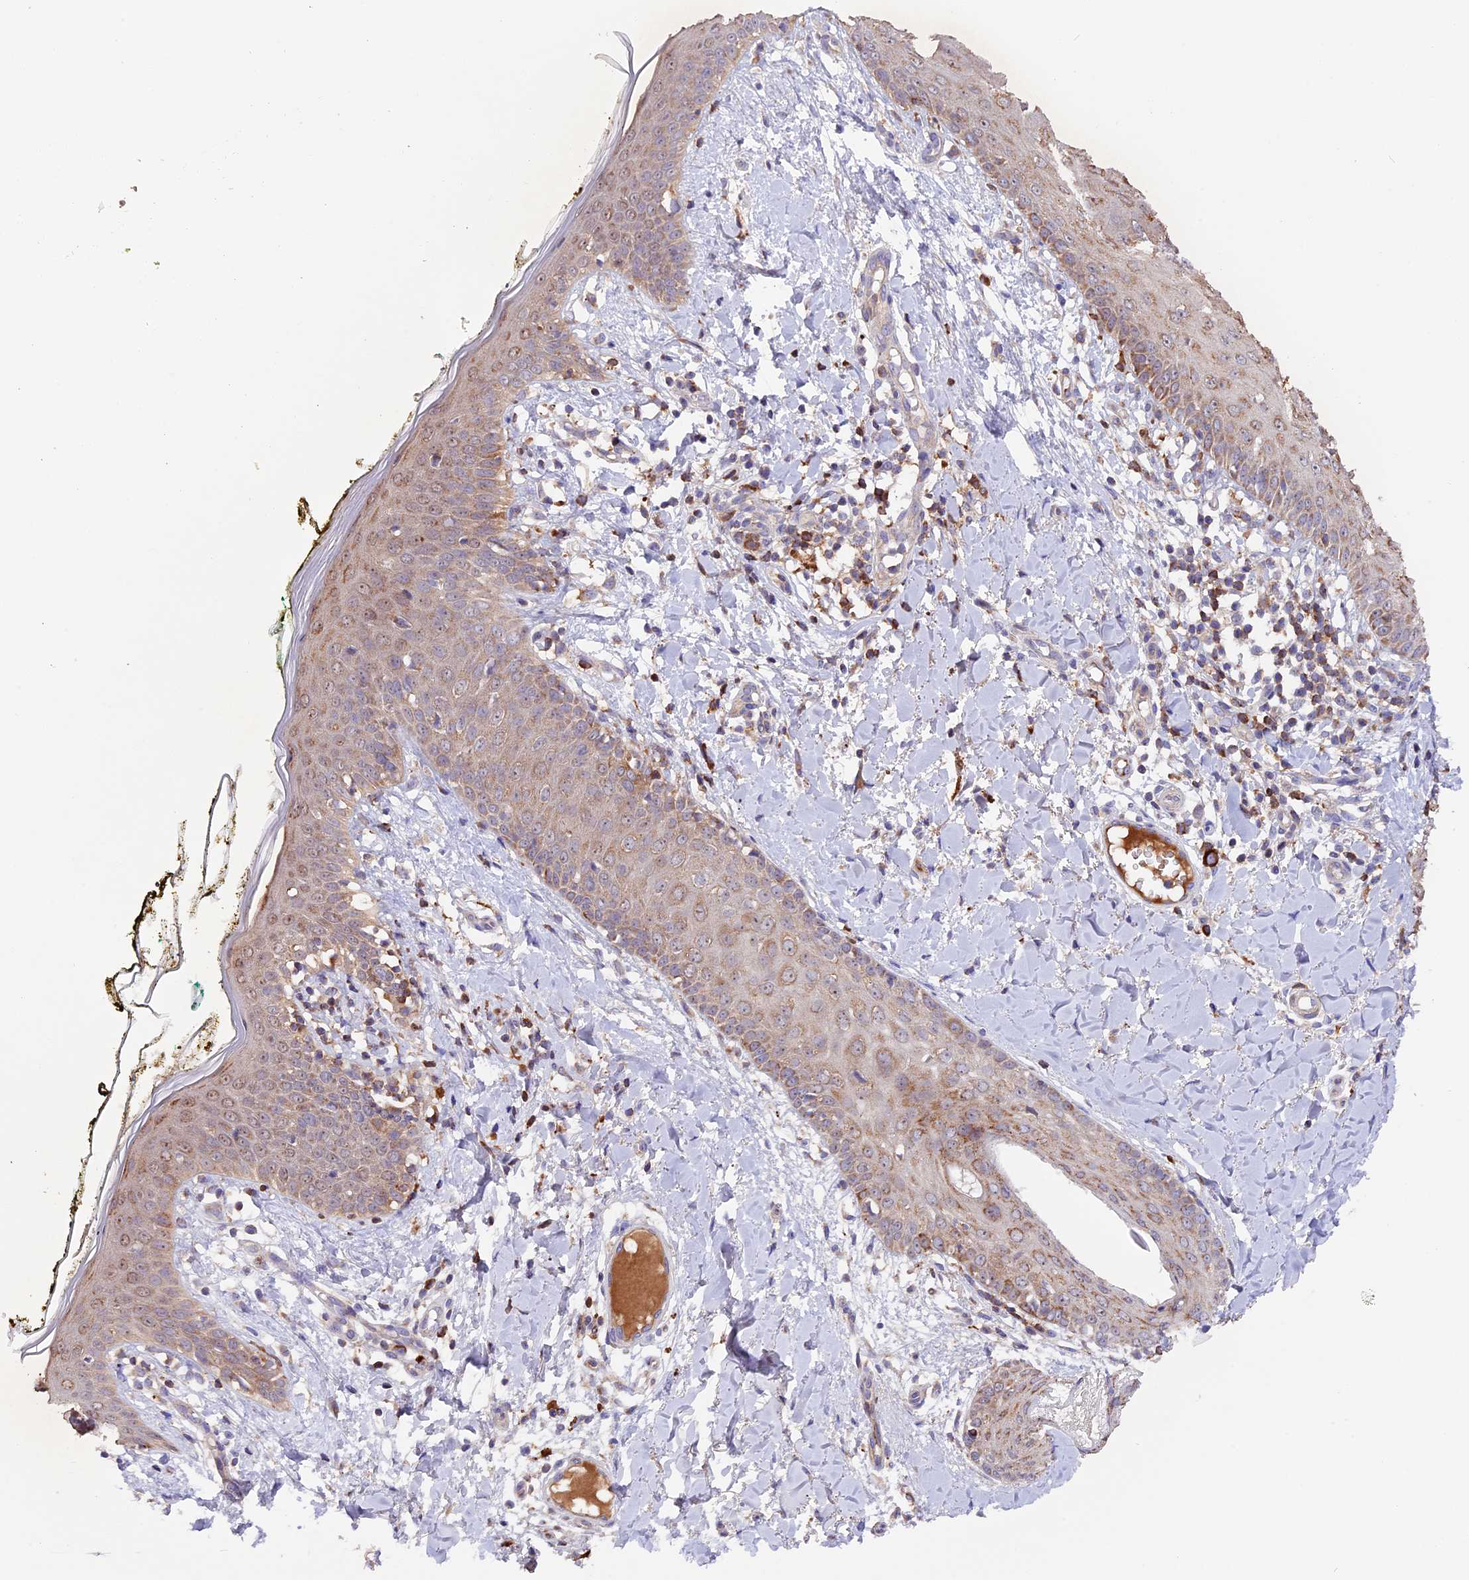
{"staining": {"intensity": "weak", "quantity": "25%-75%", "location": "cytoplasmic/membranous"}, "tissue": "skin", "cell_type": "Fibroblasts", "image_type": "normal", "snomed": [{"axis": "morphology", "description": "Normal tissue, NOS"}, {"axis": "topography", "description": "Skin"}], "caption": "A photomicrograph of human skin stained for a protein displays weak cytoplasmic/membranous brown staining in fibroblasts. (IHC, brightfield microscopy, high magnification).", "gene": "METTL22", "patient": {"sex": "female", "age": 34}}